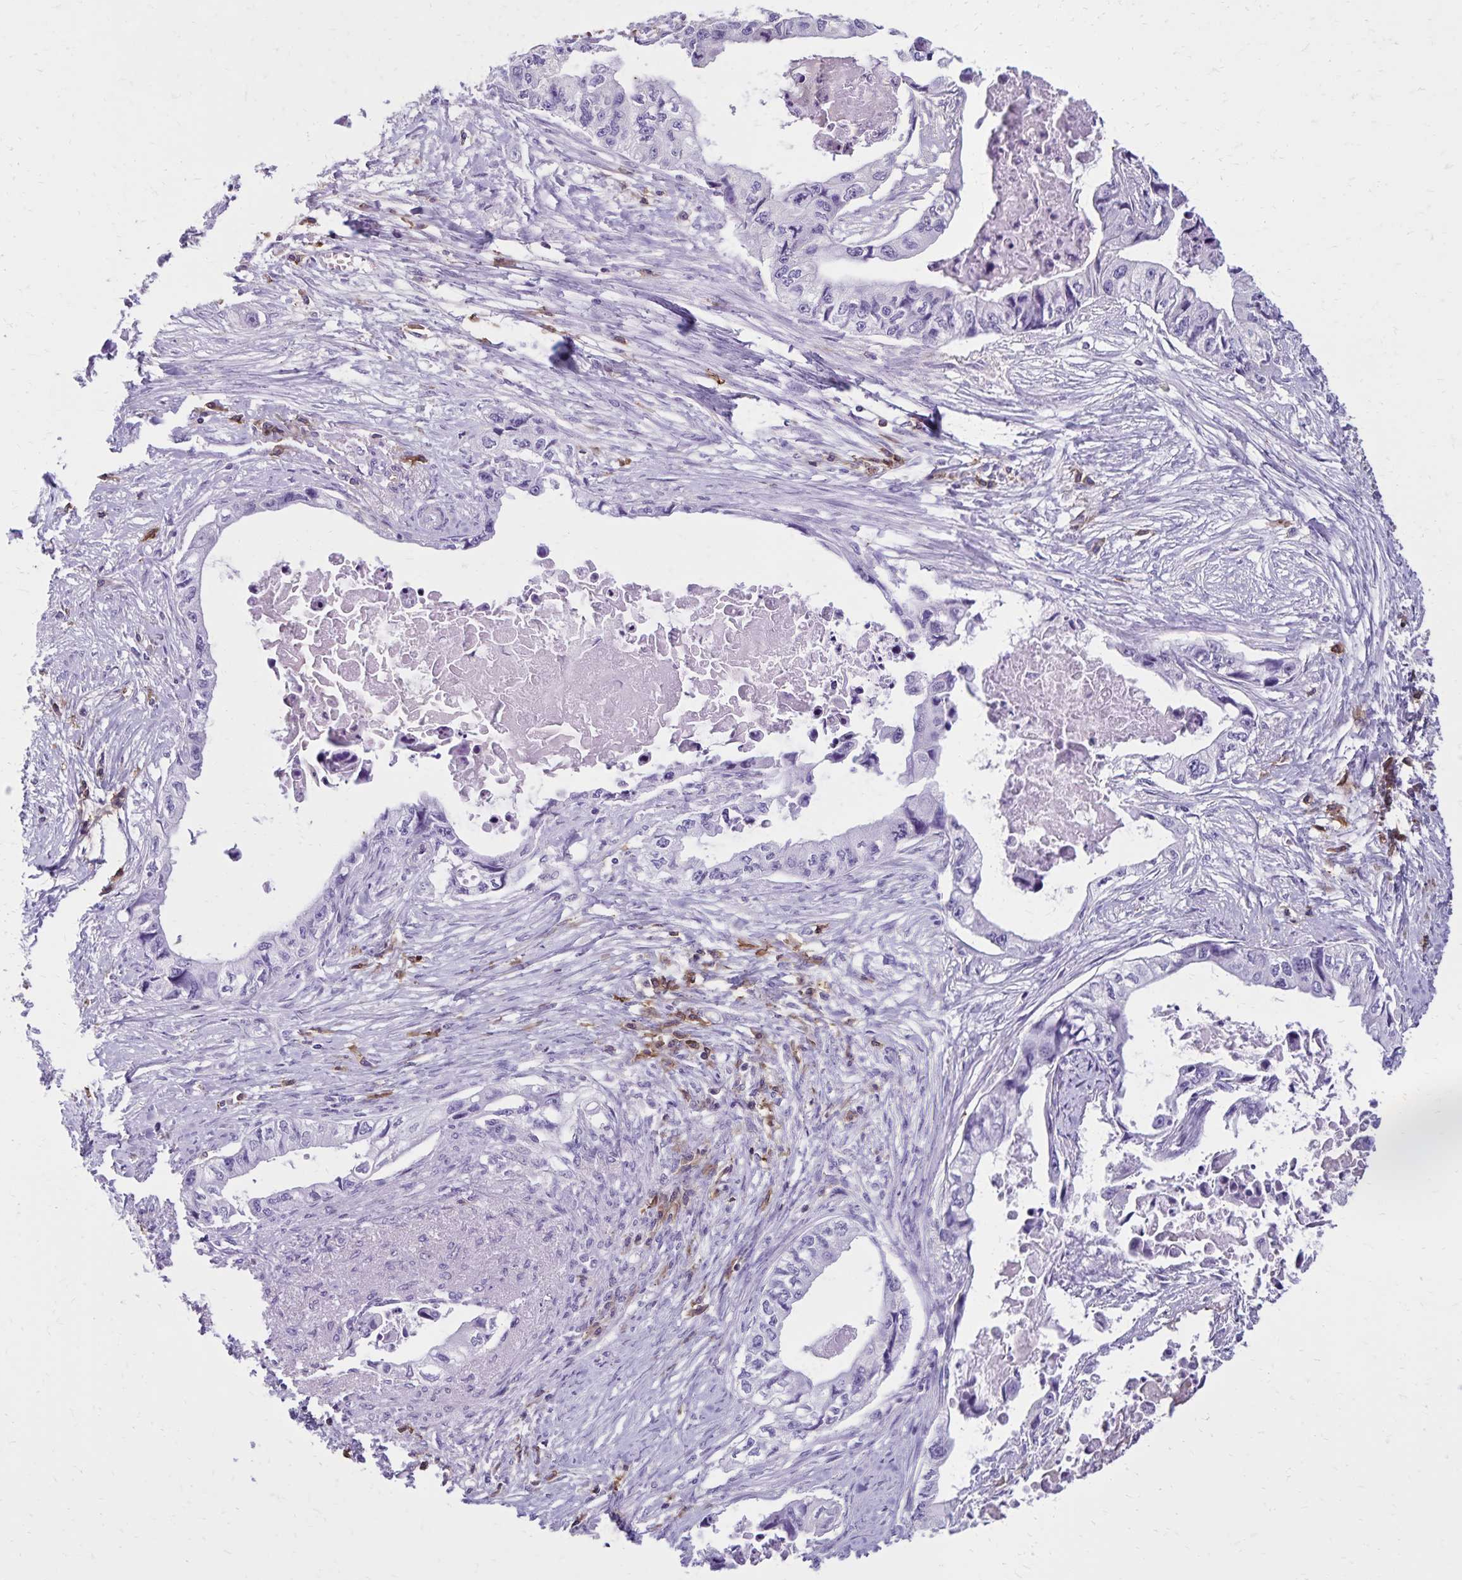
{"staining": {"intensity": "negative", "quantity": "none", "location": "none"}, "tissue": "pancreatic cancer", "cell_type": "Tumor cells", "image_type": "cancer", "snomed": [{"axis": "morphology", "description": "Adenocarcinoma, NOS"}, {"axis": "topography", "description": "Pancreas"}], "caption": "IHC histopathology image of adenocarcinoma (pancreatic) stained for a protein (brown), which demonstrates no expression in tumor cells. Brightfield microscopy of IHC stained with DAB (3,3'-diaminobenzidine) (brown) and hematoxylin (blue), captured at high magnification.", "gene": "CD27", "patient": {"sex": "male", "age": 66}}